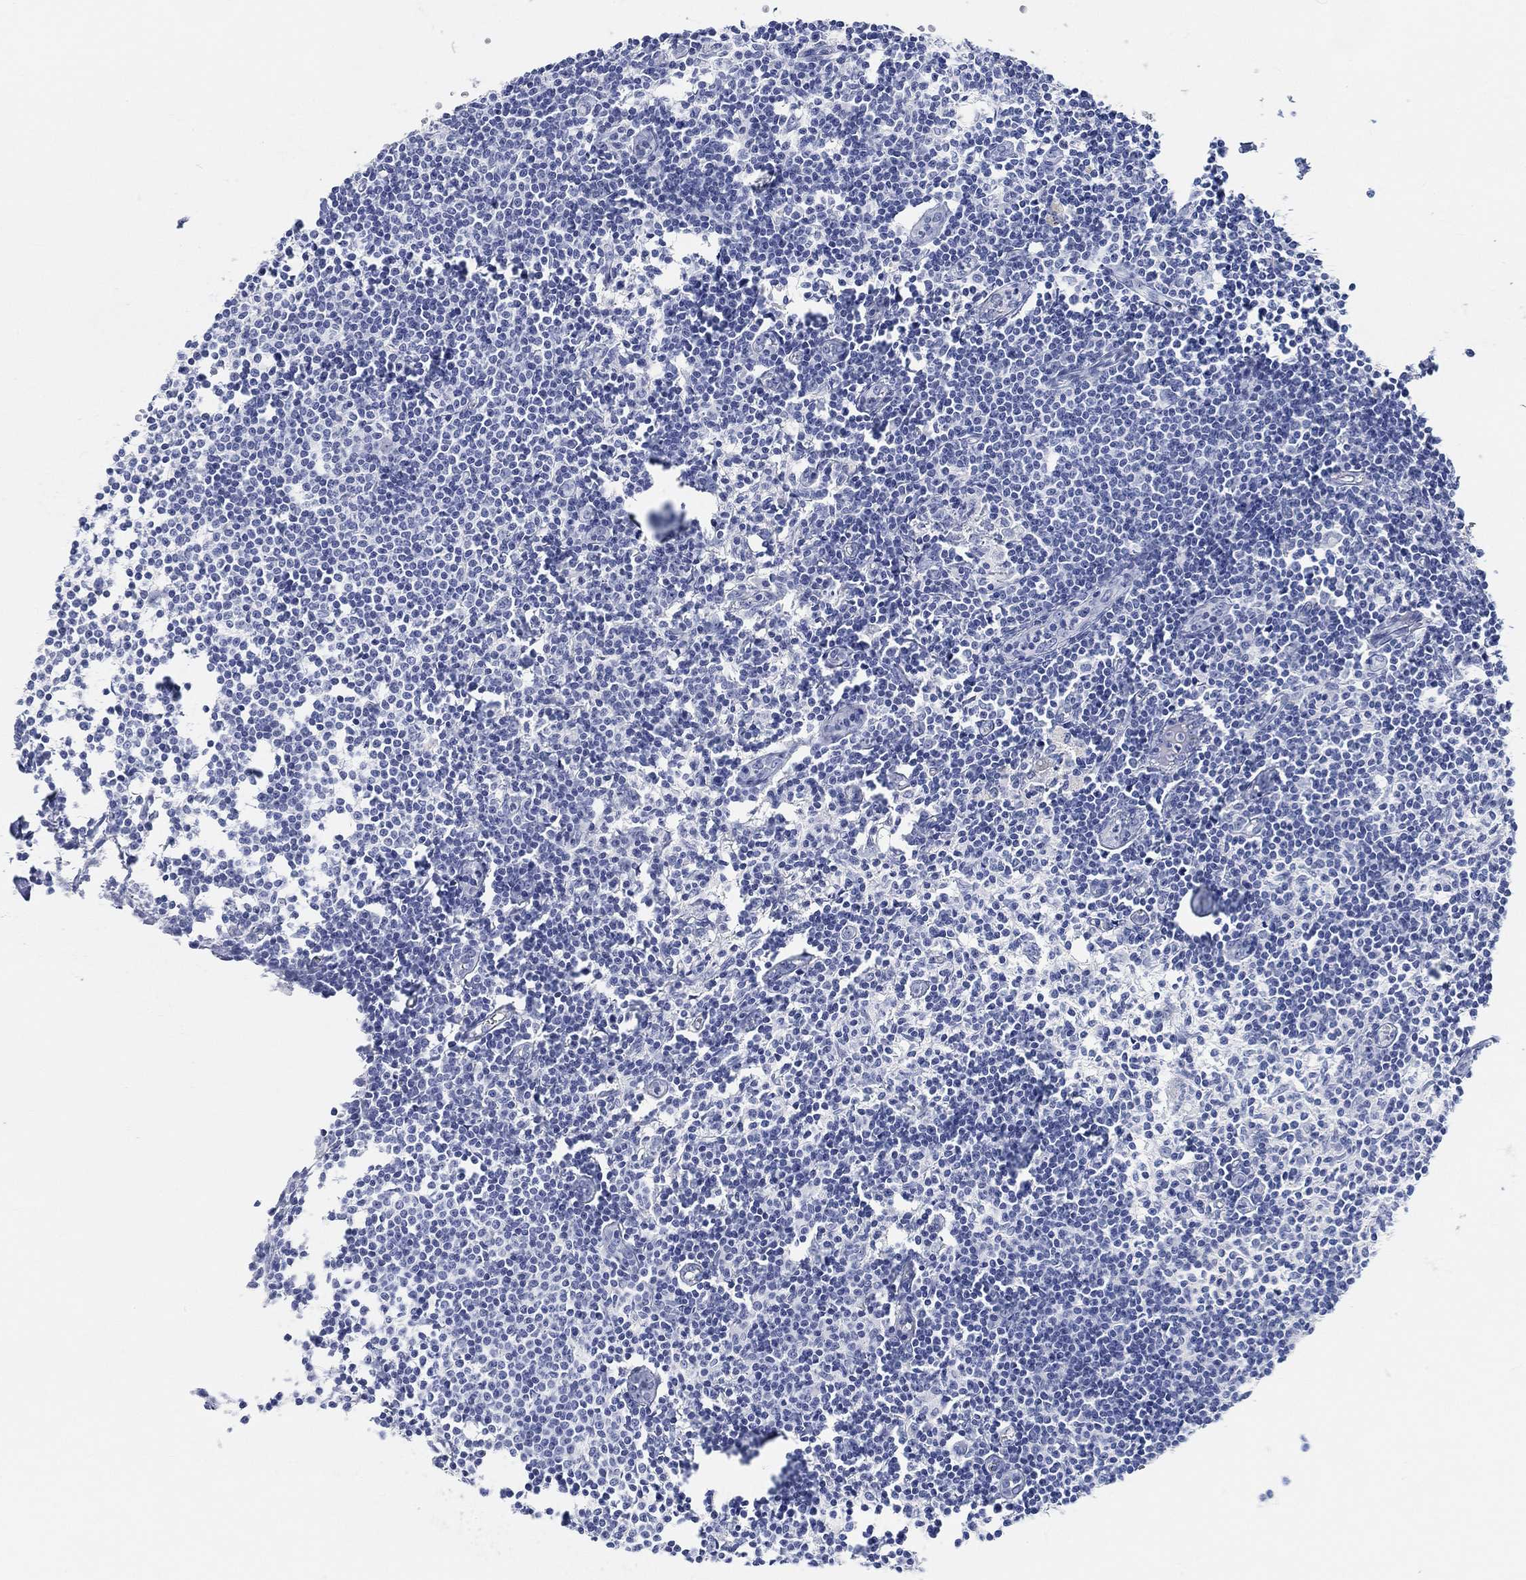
{"staining": {"intensity": "negative", "quantity": "none", "location": "none"}, "tissue": "lymph node", "cell_type": "Germinal center cells", "image_type": "normal", "snomed": [{"axis": "morphology", "description": "Normal tissue, NOS"}, {"axis": "topography", "description": "Lymph node"}], "caption": "Histopathology image shows no protein staining in germinal center cells of benign lymph node. (Brightfield microscopy of DAB (3,3'-diaminobenzidine) immunohistochemistry at high magnification).", "gene": "PURG", "patient": {"sex": "male", "age": 59}}